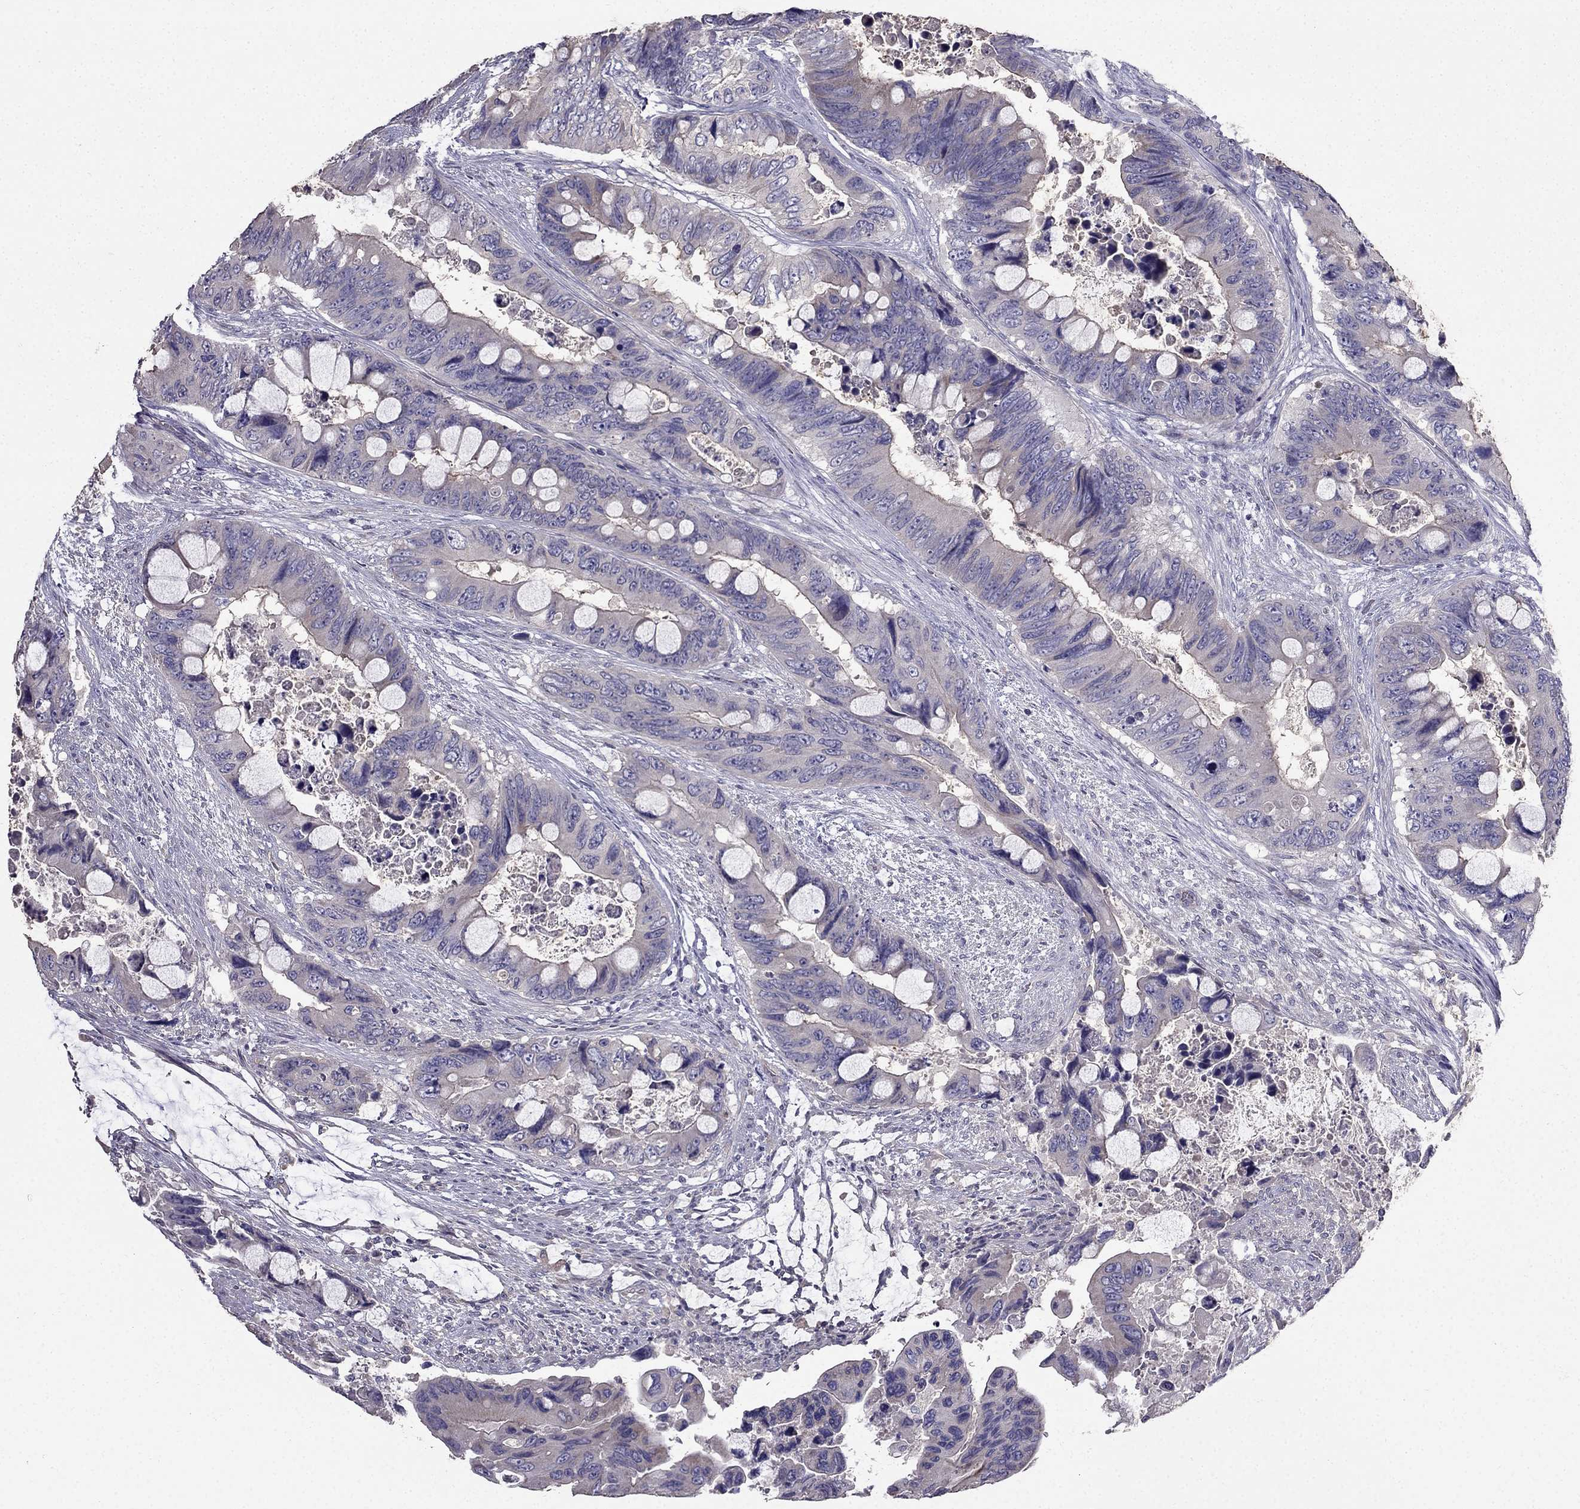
{"staining": {"intensity": "negative", "quantity": "none", "location": "none"}, "tissue": "colorectal cancer", "cell_type": "Tumor cells", "image_type": "cancer", "snomed": [{"axis": "morphology", "description": "Adenocarcinoma, NOS"}, {"axis": "topography", "description": "Rectum"}], "caption": "DAB (3,3'-diaminobenzidine) immunohistochemical staining of colorectal cancer (adenocarcinoma) displays no significant expression in tumor cells.", "gene": "AS3MT", "patient": {"sex": "male", "age": 63}}